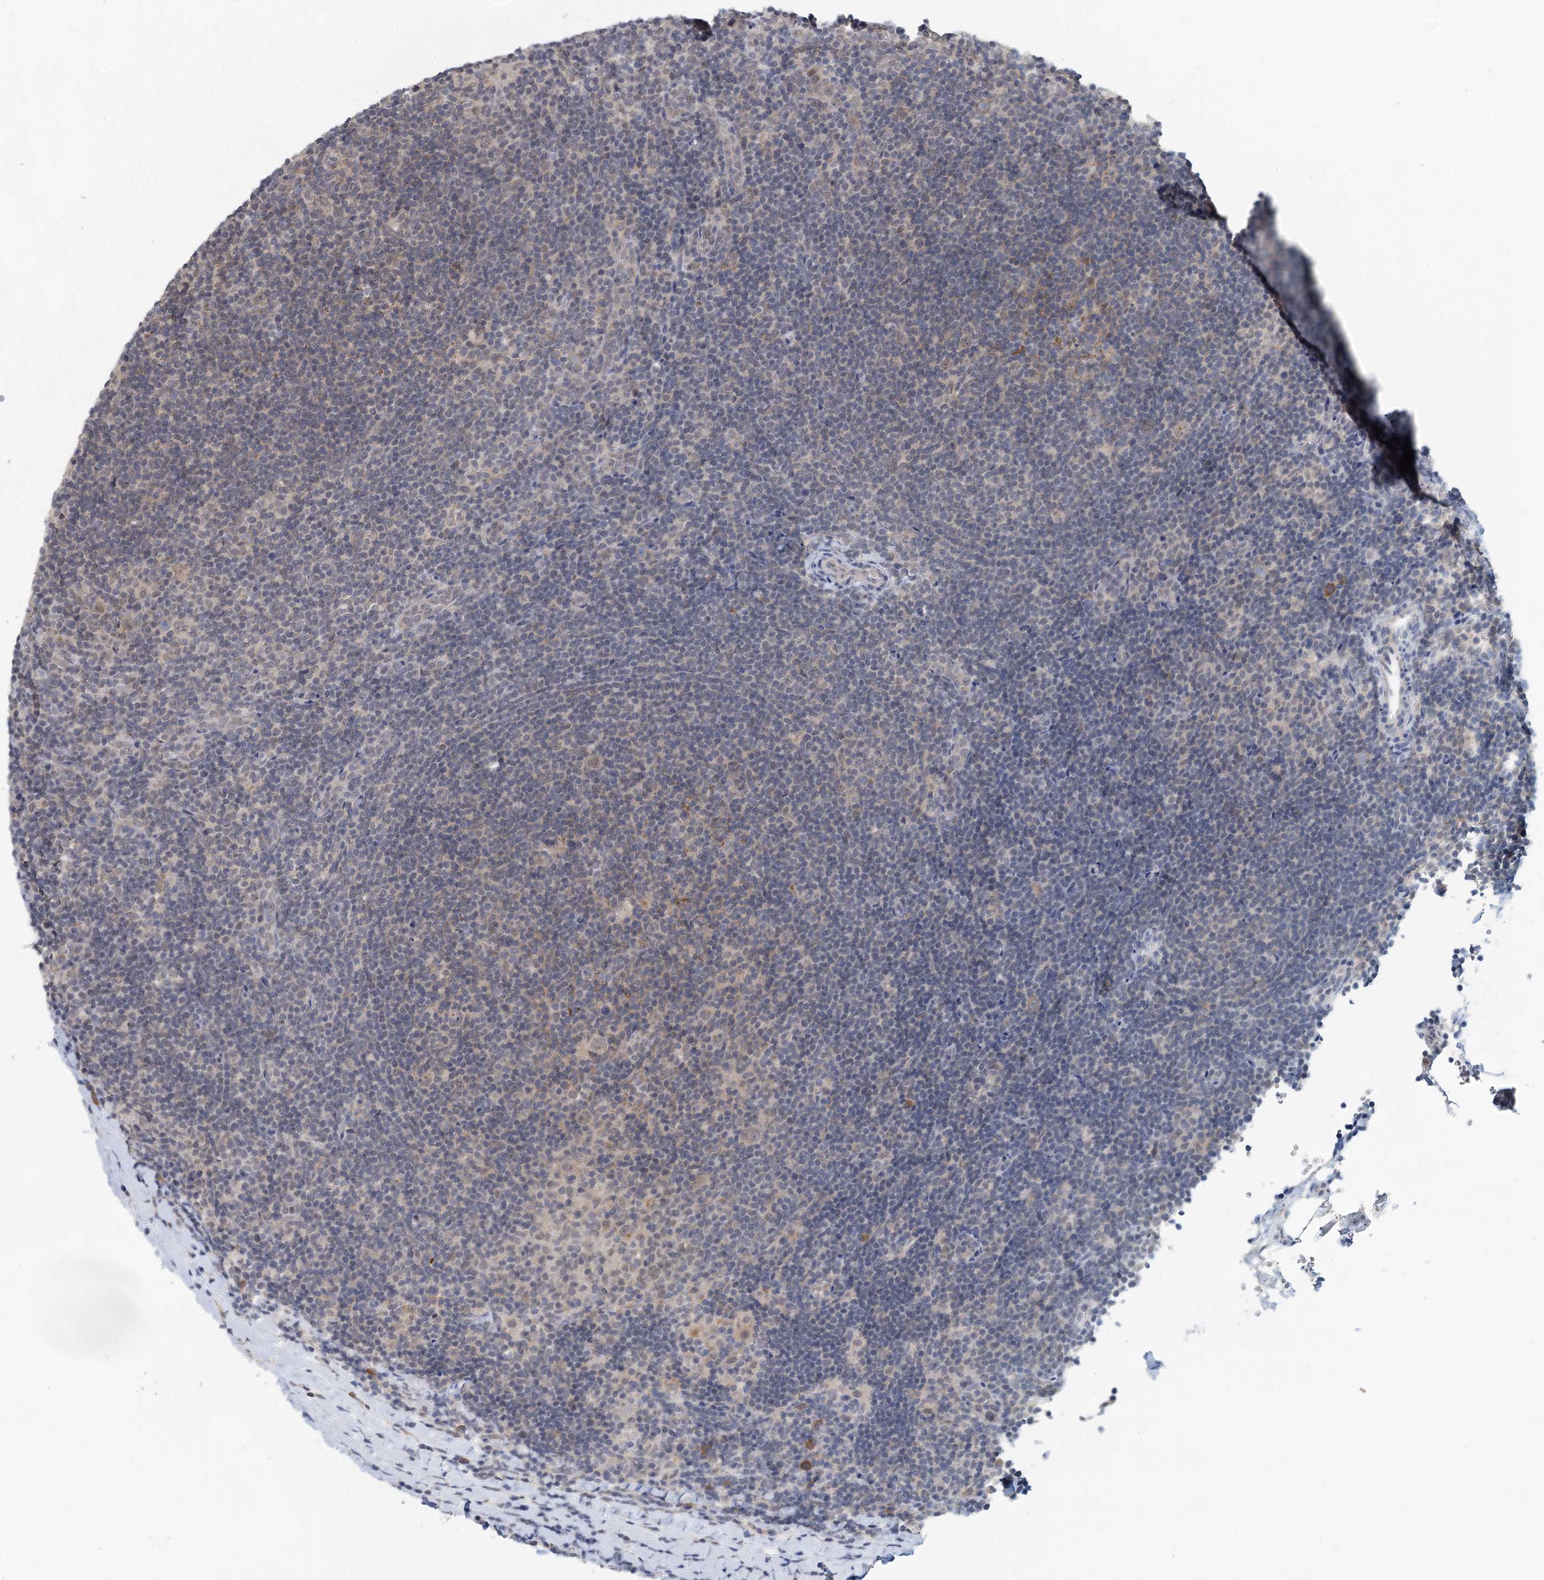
{"staining": {"intensity": "weak", "quantity": "<25%", "location": "cytoplasmic/membranous"}, "tissue": "lymphoma", "cell_type": "Tumor cells", "image_type": "cancer", "snomed": [{"axis": "morphology", "description": "Hodgkin's disease, NOS"}, {"axis": "topography", "description": "Lymph node"}], "caption": "Immunohistochemistry image of neoplastic tissue: human lymphoma stained with DAB (3,3'-diaminobenzidine) demonstrates no significant protein positivity in tumor cells. Brightfield microscopy of immunohistochemistry stained with DAB (3,3'-diaminobenzidine) (brown) and hematoxylin (blue), captured at high magnification.", "gene": "BLTP1", "patient": {"sex": "female", "age": 57}}